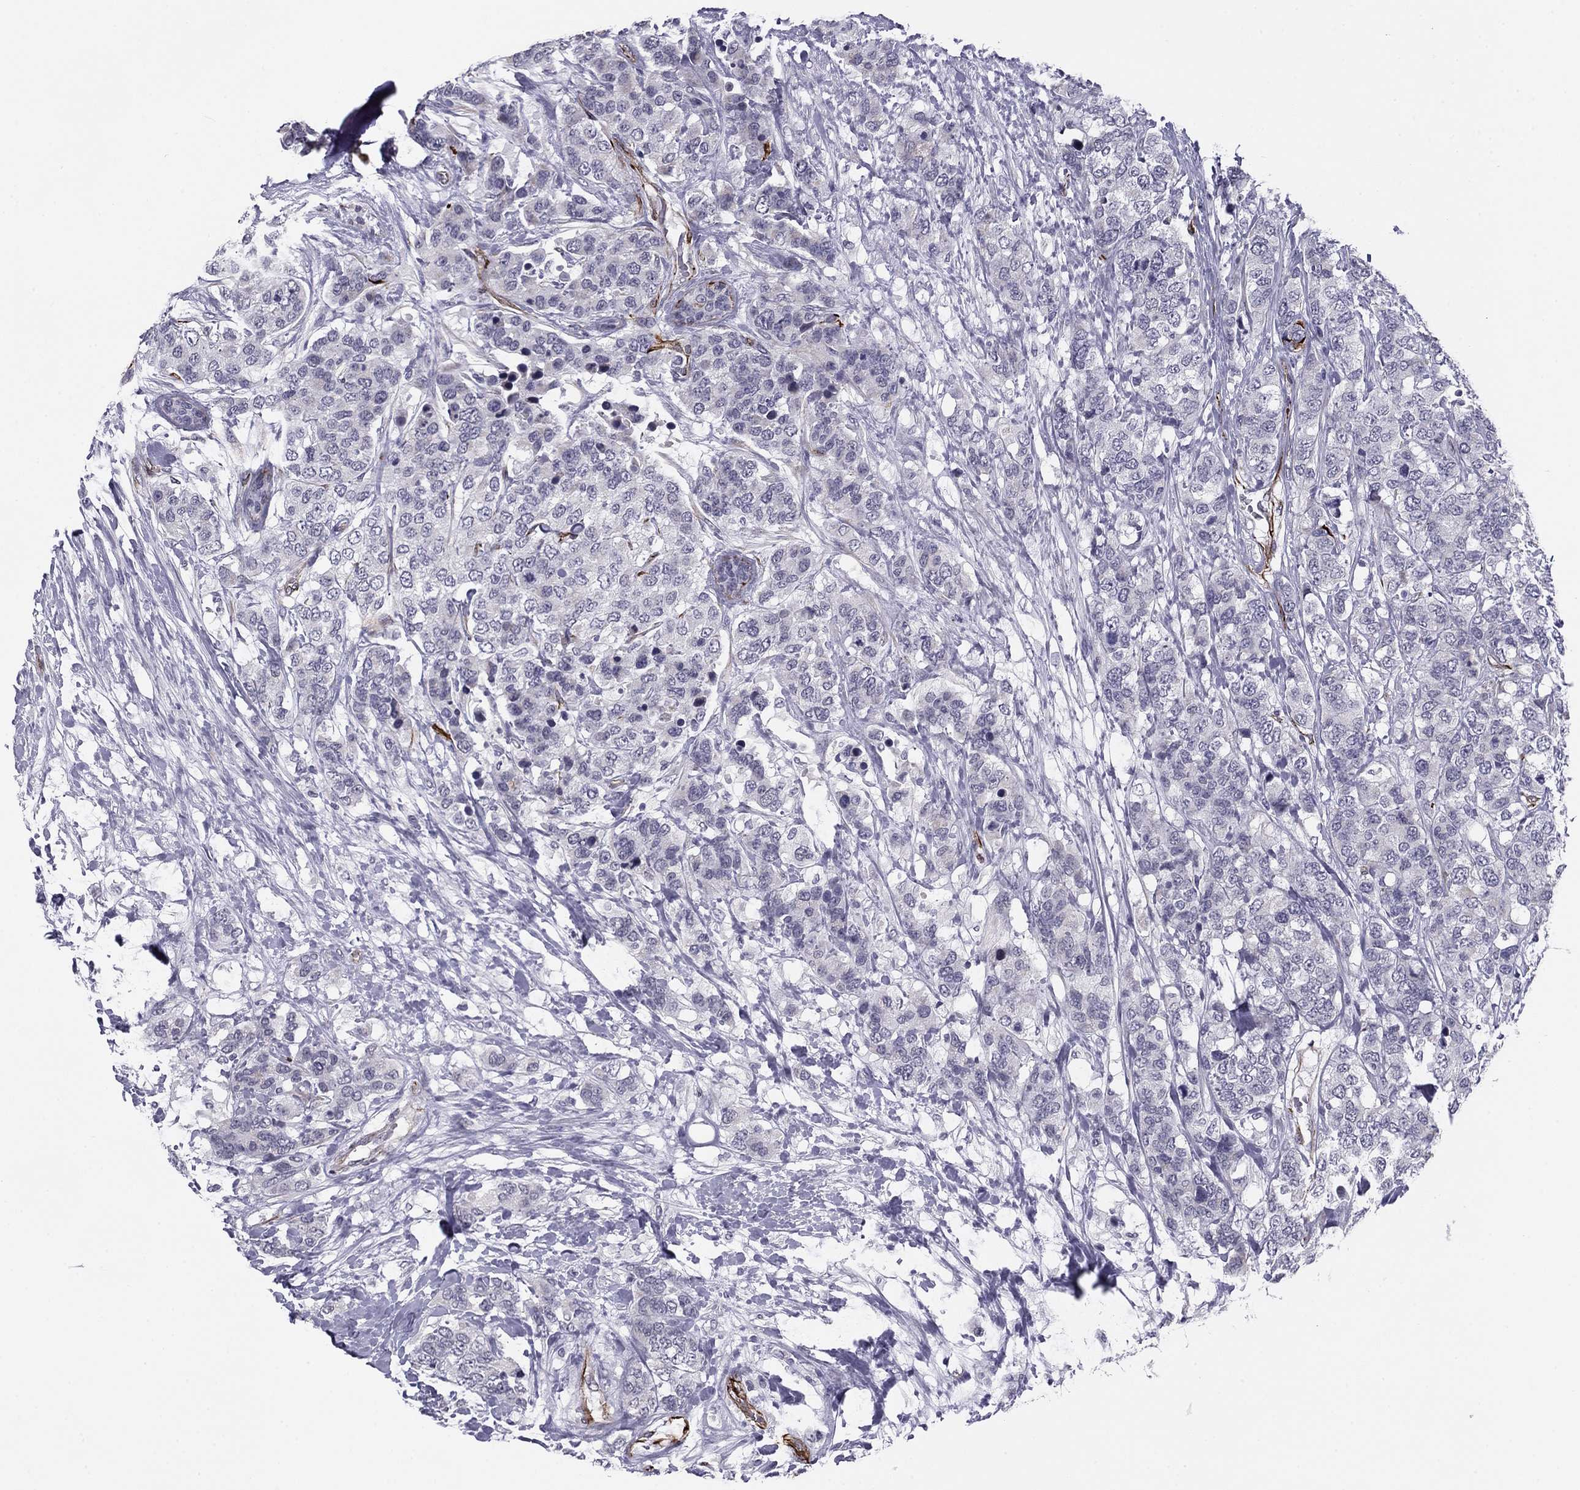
{"staining": {"intensity": "negative", "quantity": "none", "location": "none"}, "tissue": "breast cancer", "cell_type": "Tumor cells", "image_type": "cancer", "snomed": [{"axis": "morphology", "description": "Lobular carcinoma"}, {"axis": "topography", "description": "Breast"}], "caption": "Tumor cells are negative for brown protein staining in breast cancer.", "gene": "ANKS4B", "patient": {"sex": "female", "age": 59}}